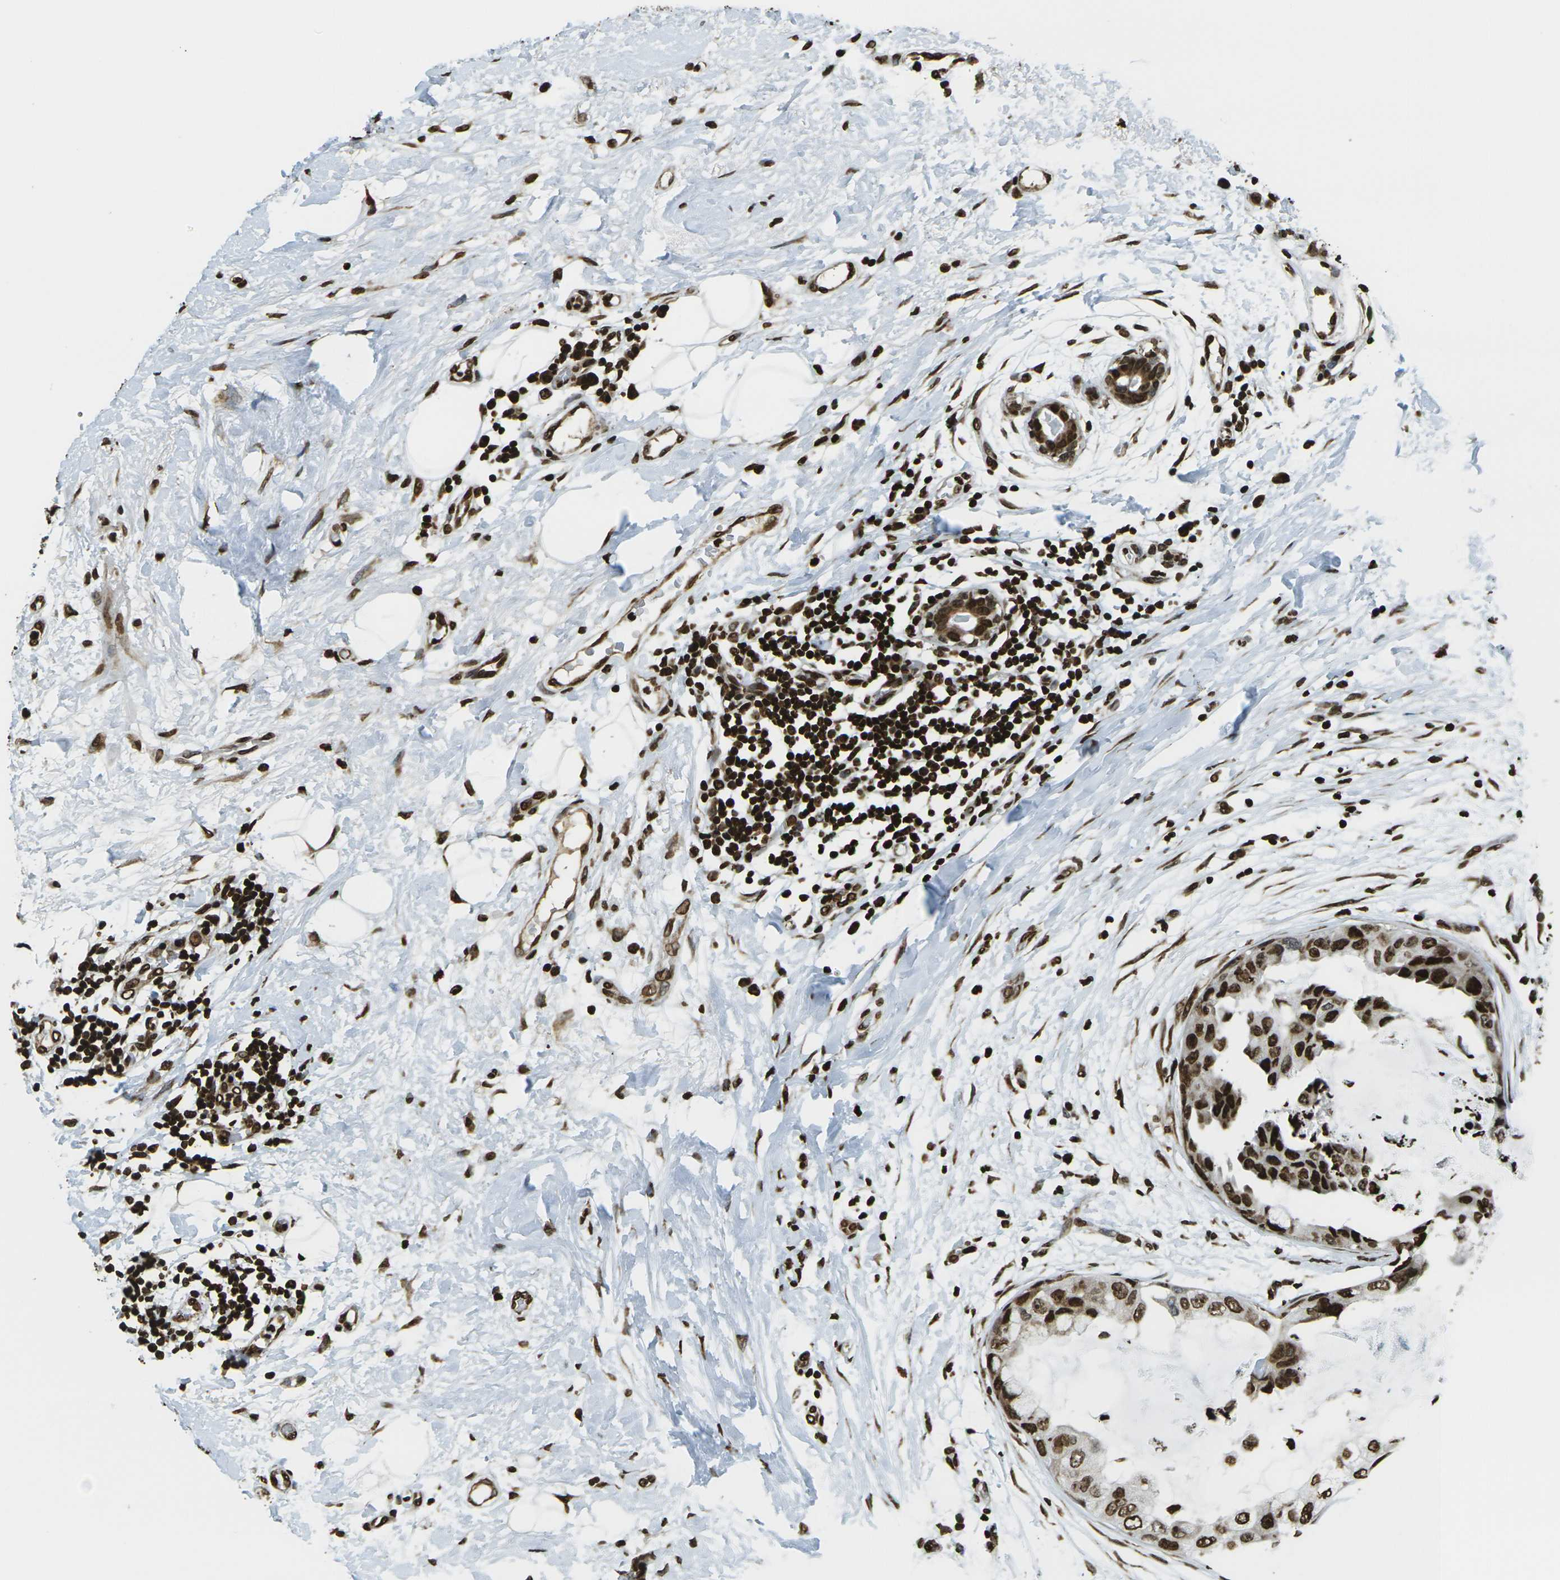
{"staining": {"intensity": "strong", "quantity": ">75%", "location": "nuclear"}, "tissue": "breast cancer", "cell_type": "Tumor cells", "image_type": "cancer", "snomed": [{"axis": "morphology", "description": "Duct carcinoma"}, {"axis": "topography", "description": "Breast"}], "caption": "Intraductal carcinoma (breast) was stained to show a protein in brown. There is high levels of strong nuclear expression in about >75% of tumor cells.", "gene": "H1-2", "patient": {"sex": "female", "age": 40}}